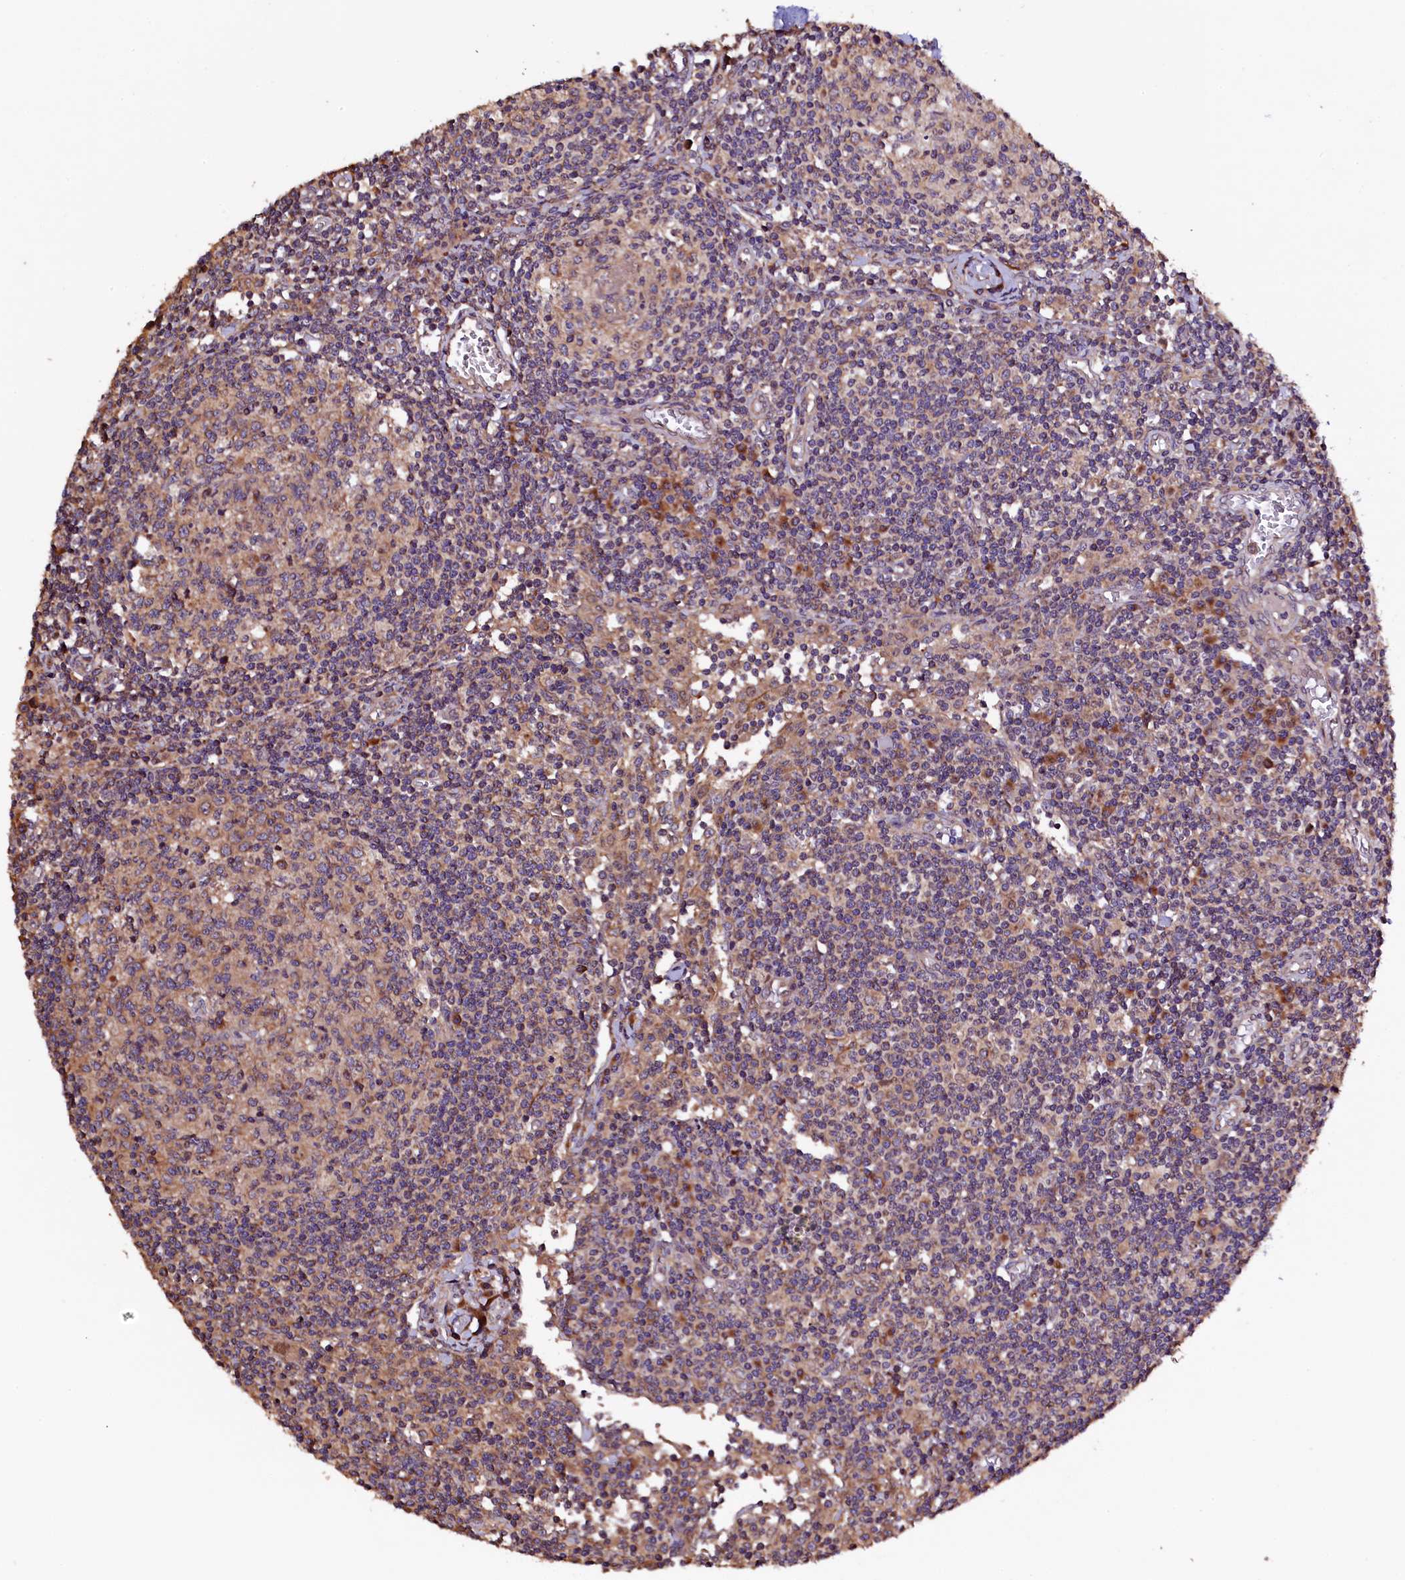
{"staining": {"intensity": "weak", "quantity": "25%-75%", "location": "cytoplasmic/membranous"}, "tissue": "lymph node", "cell_type": "Germinal center cells", "image_type": "normal", "snomed": [{"axis": "morphology", "description": "Normal tissue, NOS"}, {"axis": "topography", "description": "Lymph node"}], "caption": "This image shows immunohistochemistry staining of normal lymph node, with low weak cytoplasmic/membranous staining in approximately 25%-75% of germinal center cells.", "gene": "KLC2", "patient": {"sex": "female", "age": 55}}